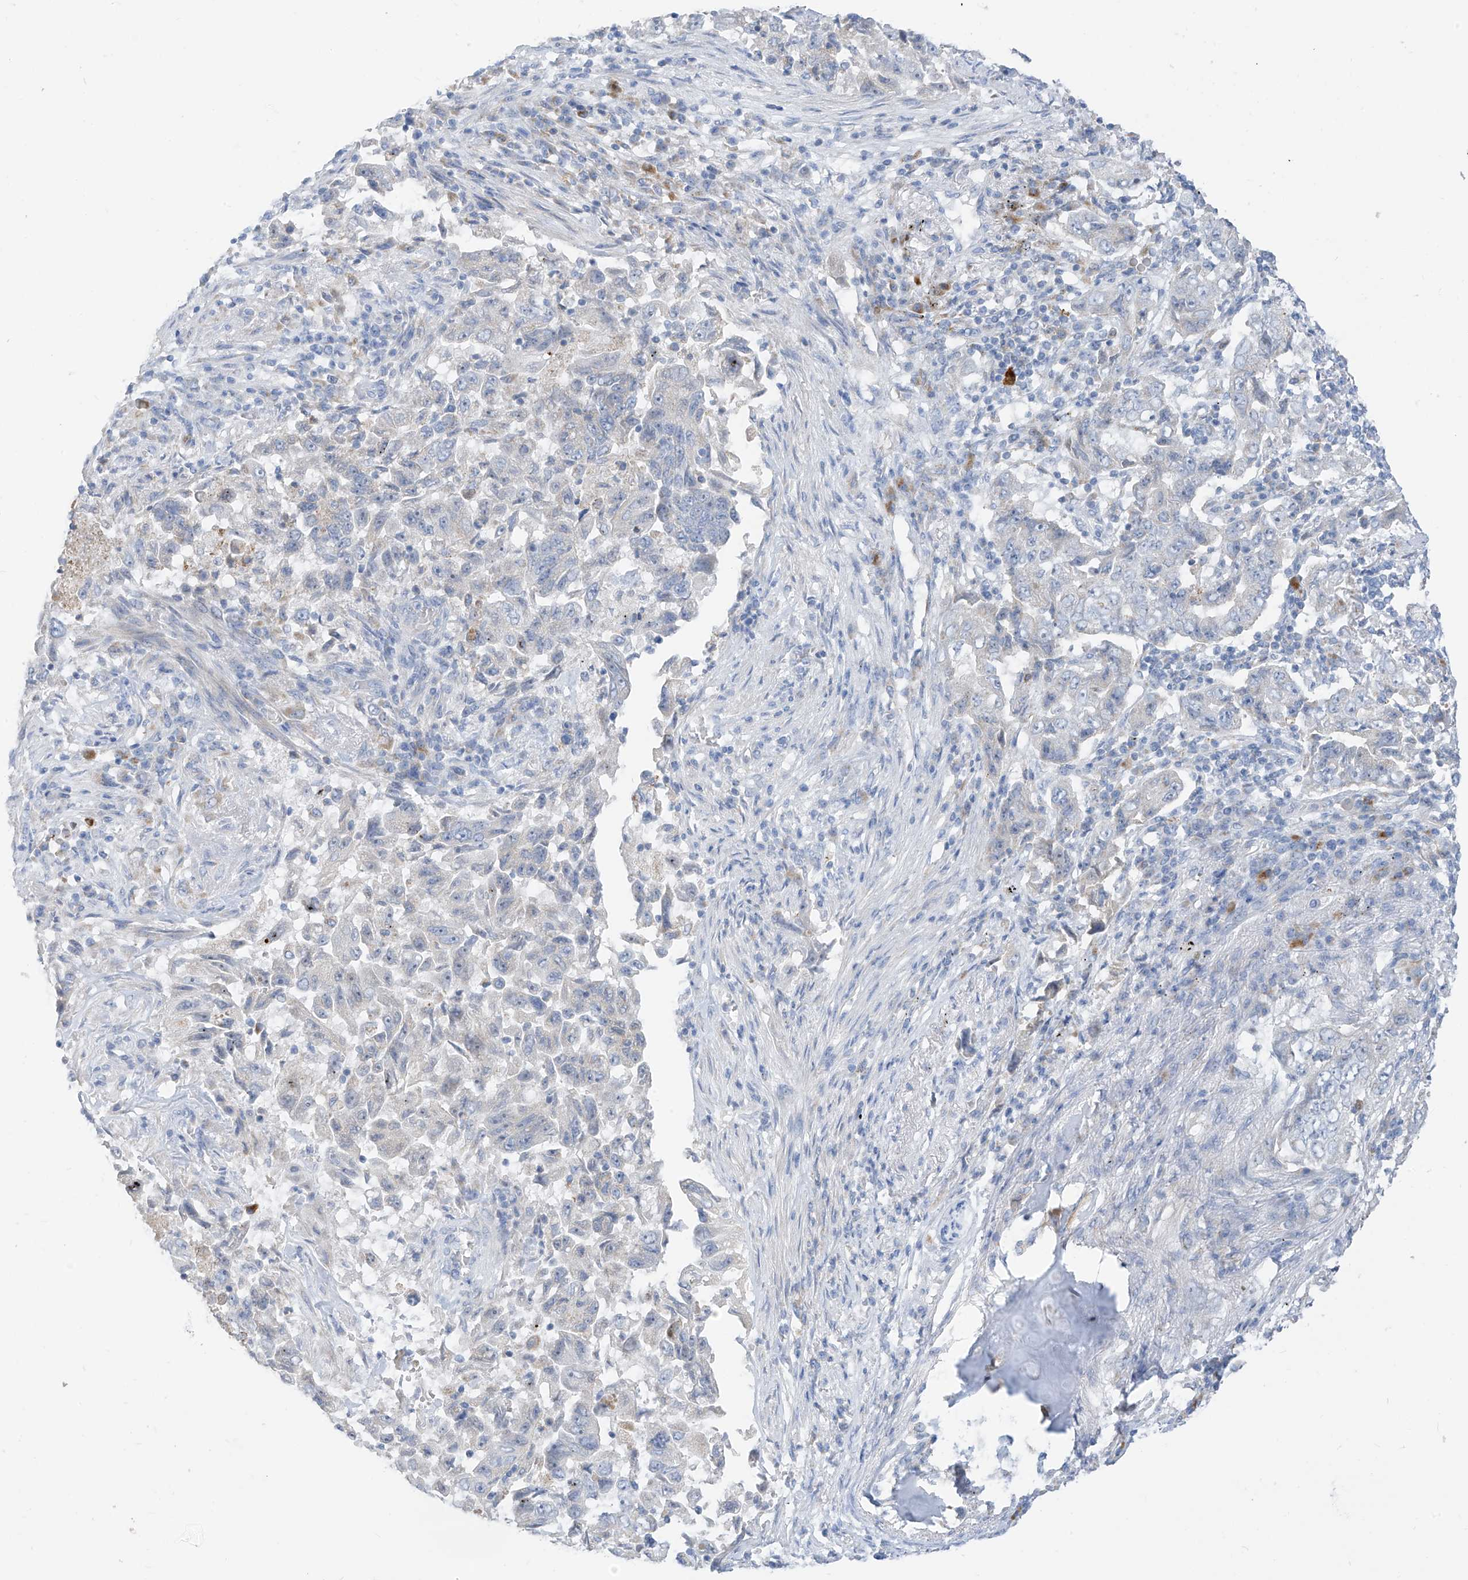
{"staining": {"intensity": "negative", "quantity": "none", "location": "none"}, "tissue": "lung cancer", "cell_type": "Tumor cells", "image_type": "cancer", "snomed": [{"axis": "morphology", "description": "Adenocarcinoma, NOS"}, {"axis": "topography", "description": "Lung"}], "caption": "A photomicrograph of human lung cancer is negative for staining in tumor cells. Brightfield microscopy of immunohistochemistry (IHC) stained with DAB (brown) and hematoxylin (blue), captured at high magnification.", "gene": "ZNF404", "patient": {"sex": "female", "age": 51}}